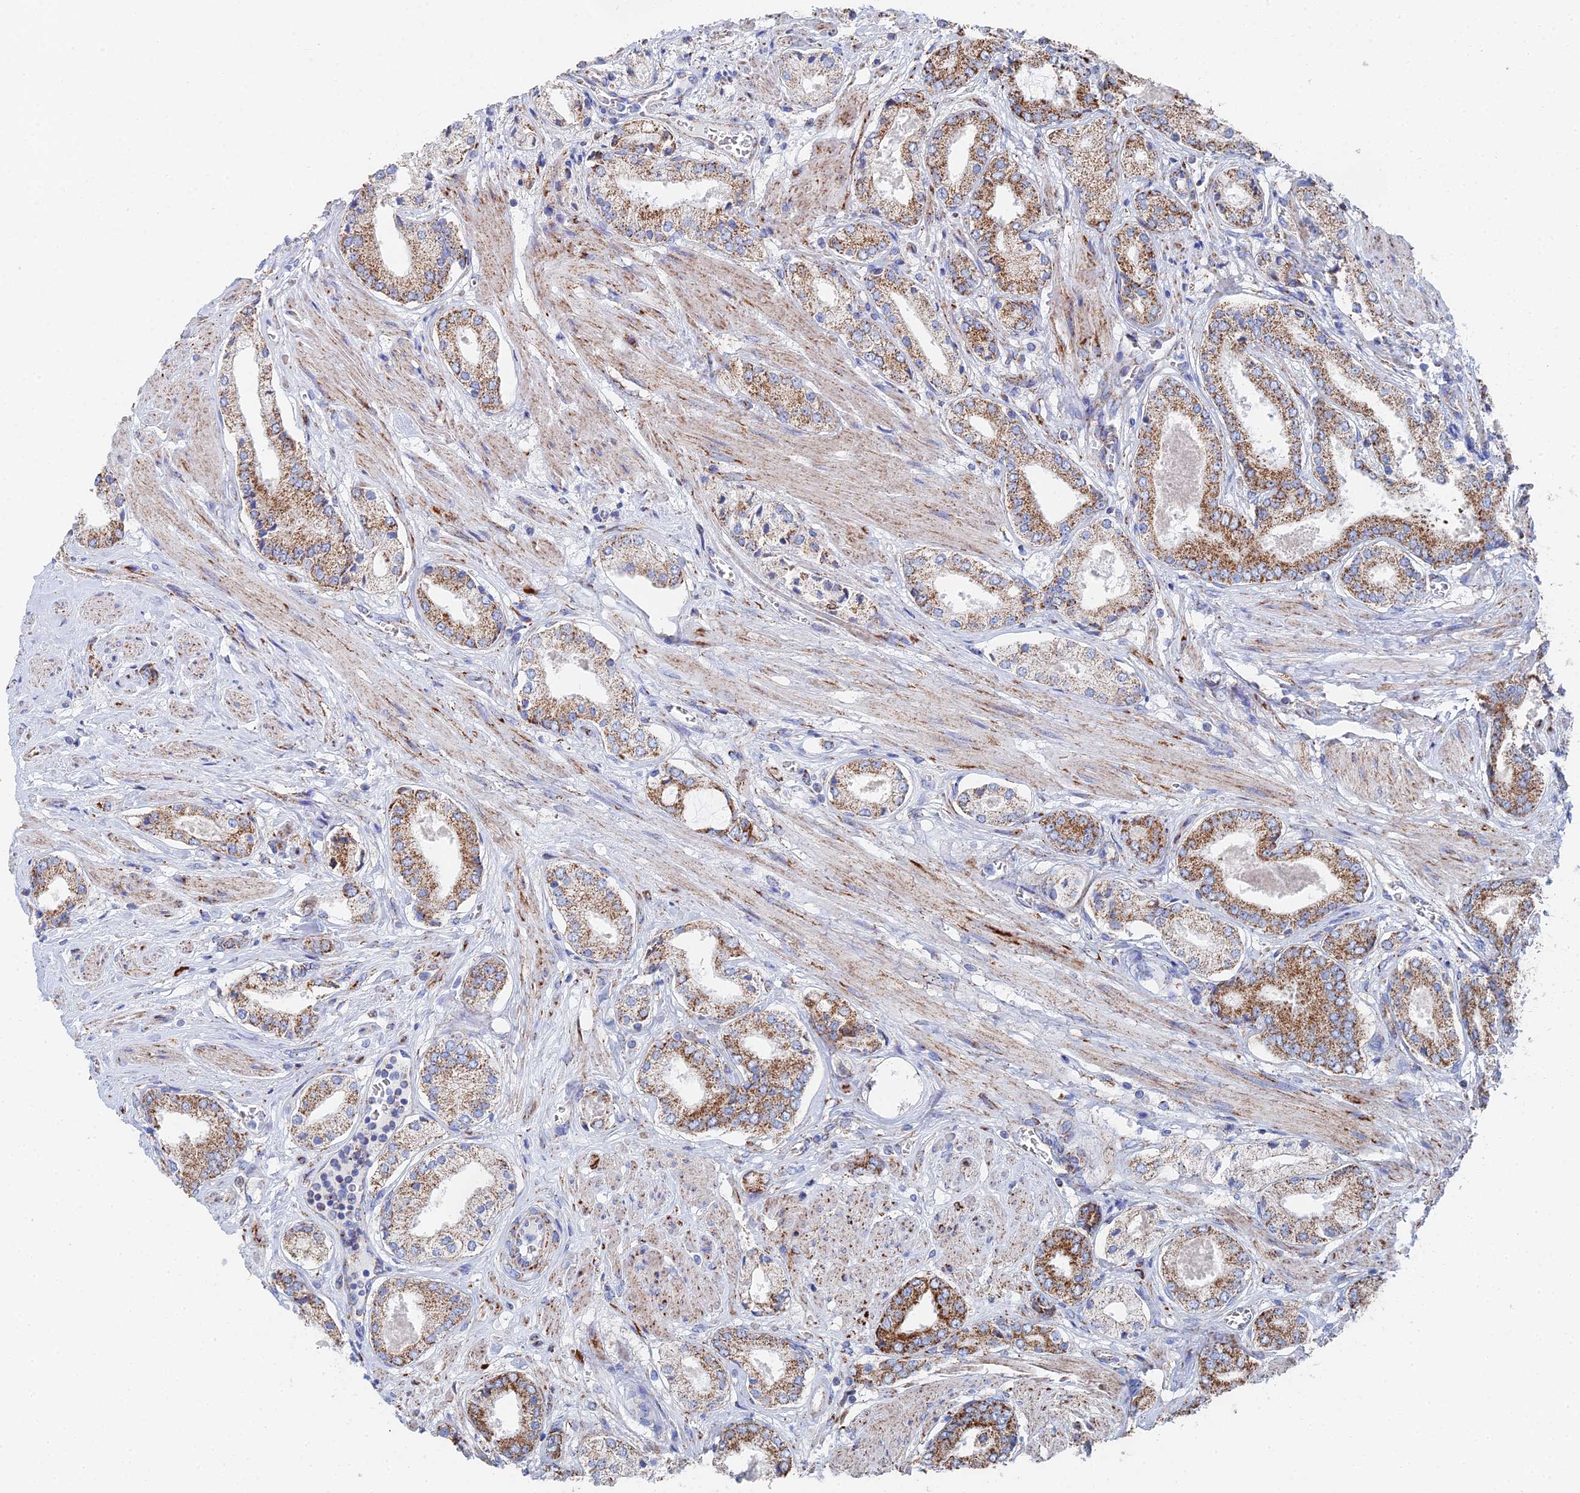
{"staining": {"intensity": "moderate", "quantity": ">75%", "location": "cytoplasmic/membranous"}, "tissue": "prostate cancer", "cell_type": "Tumor cells", "image_type": "cancer", "snomed": [{"axis": "morphology", "description": "Adenocarcinoma, High grade"}, {"axis": "topography", "description": "Prostate and seminal vesicle, NOS"}], "caption": "Human prostate cancer (adenocarcinoma (high-grade)) stained with a brown dye exhibits moderate cytoplasmic/membranous positive expression in approximately >75% of tumor cells.", "gene": "IFT80", "patient": {"sex": "male", "age": 64}}